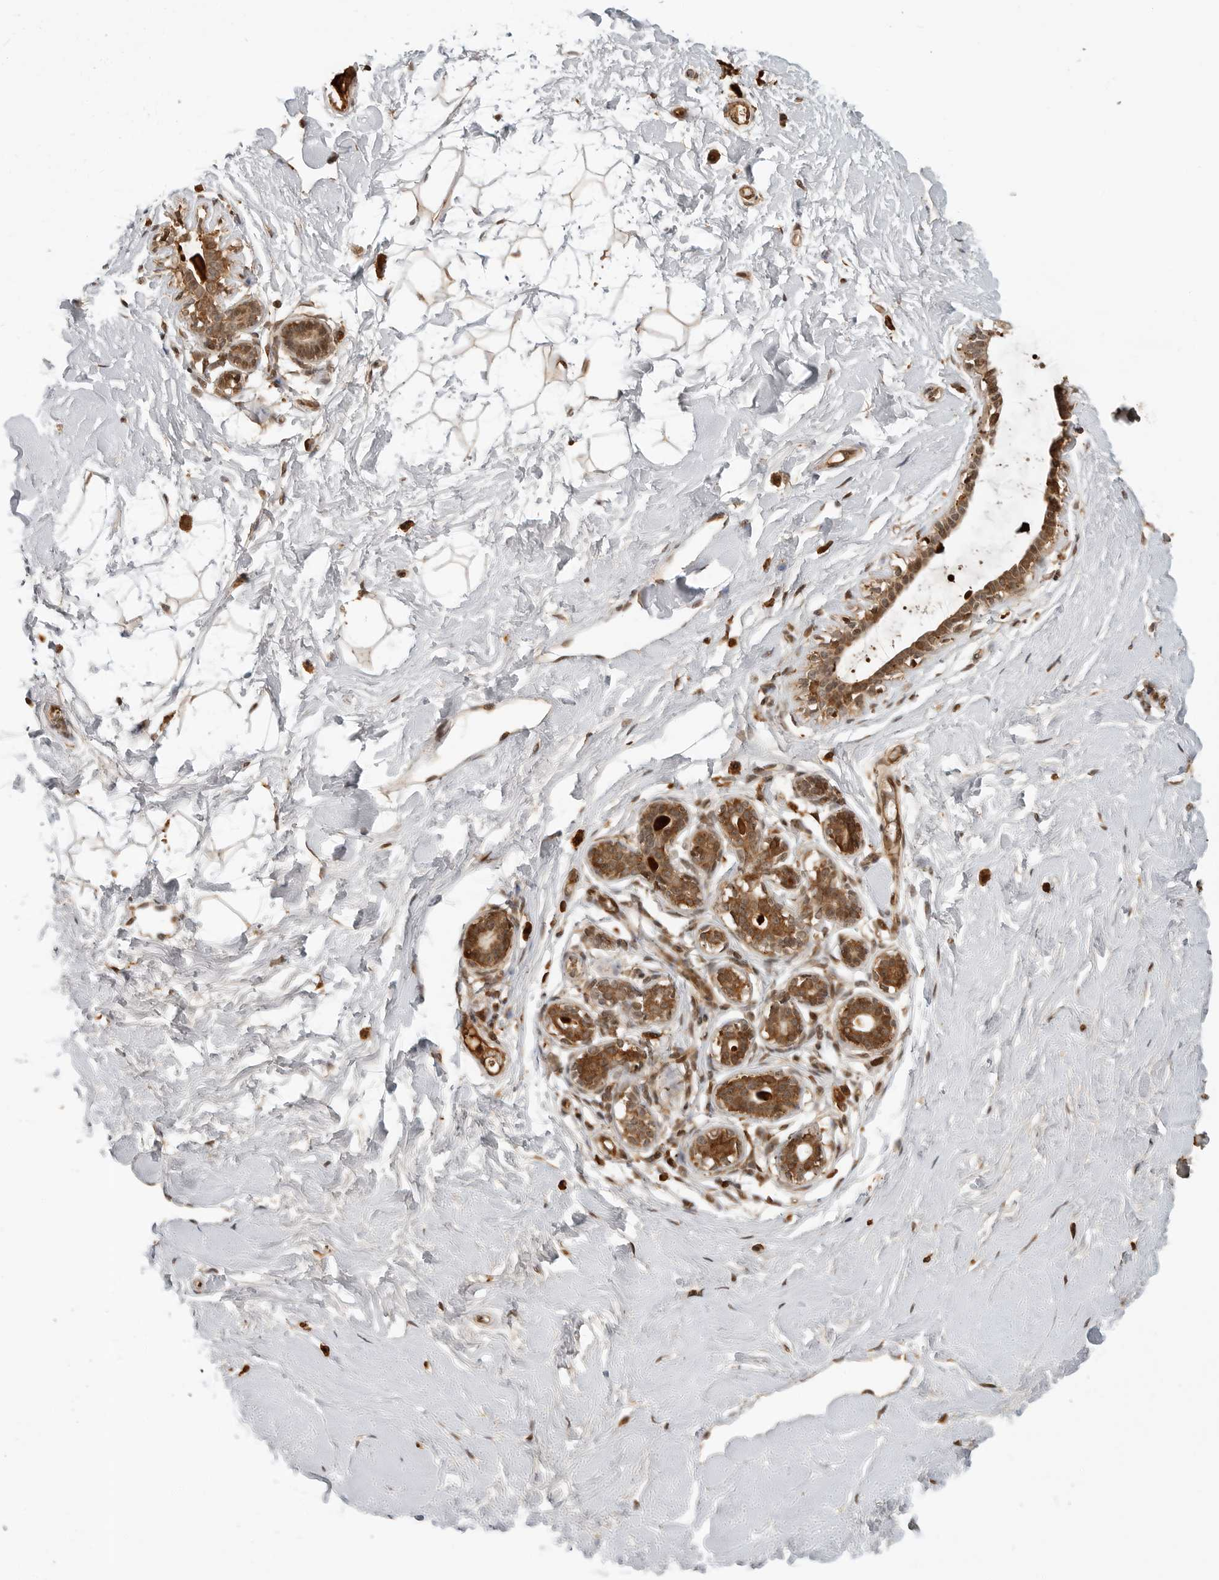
{"staining": {"intensity": "weak", "quantity": "25%-75%", "location": "cytoplasmic/membranous,nuclear"}, "tissue": "breast", "cell_type": "Adipocytes", "image_type": "normal", "snomed": [{"axis": "morphology", "description": "Normal tissue, NOS"}, {"axis": "morphology", "description": "Adenoma, NOS"}, {"axis": "topography", "description": "Breast"}], "caption": "Immunohistochemical staining of unremarkable human breast shows 25%-75% levels of weak cytoplasmic/membranous,nuclear protein staining in approximately 25%-75% of adipocytes.", "gene": "BMP2K", "patient": {"sex": "female", "age": 23}}